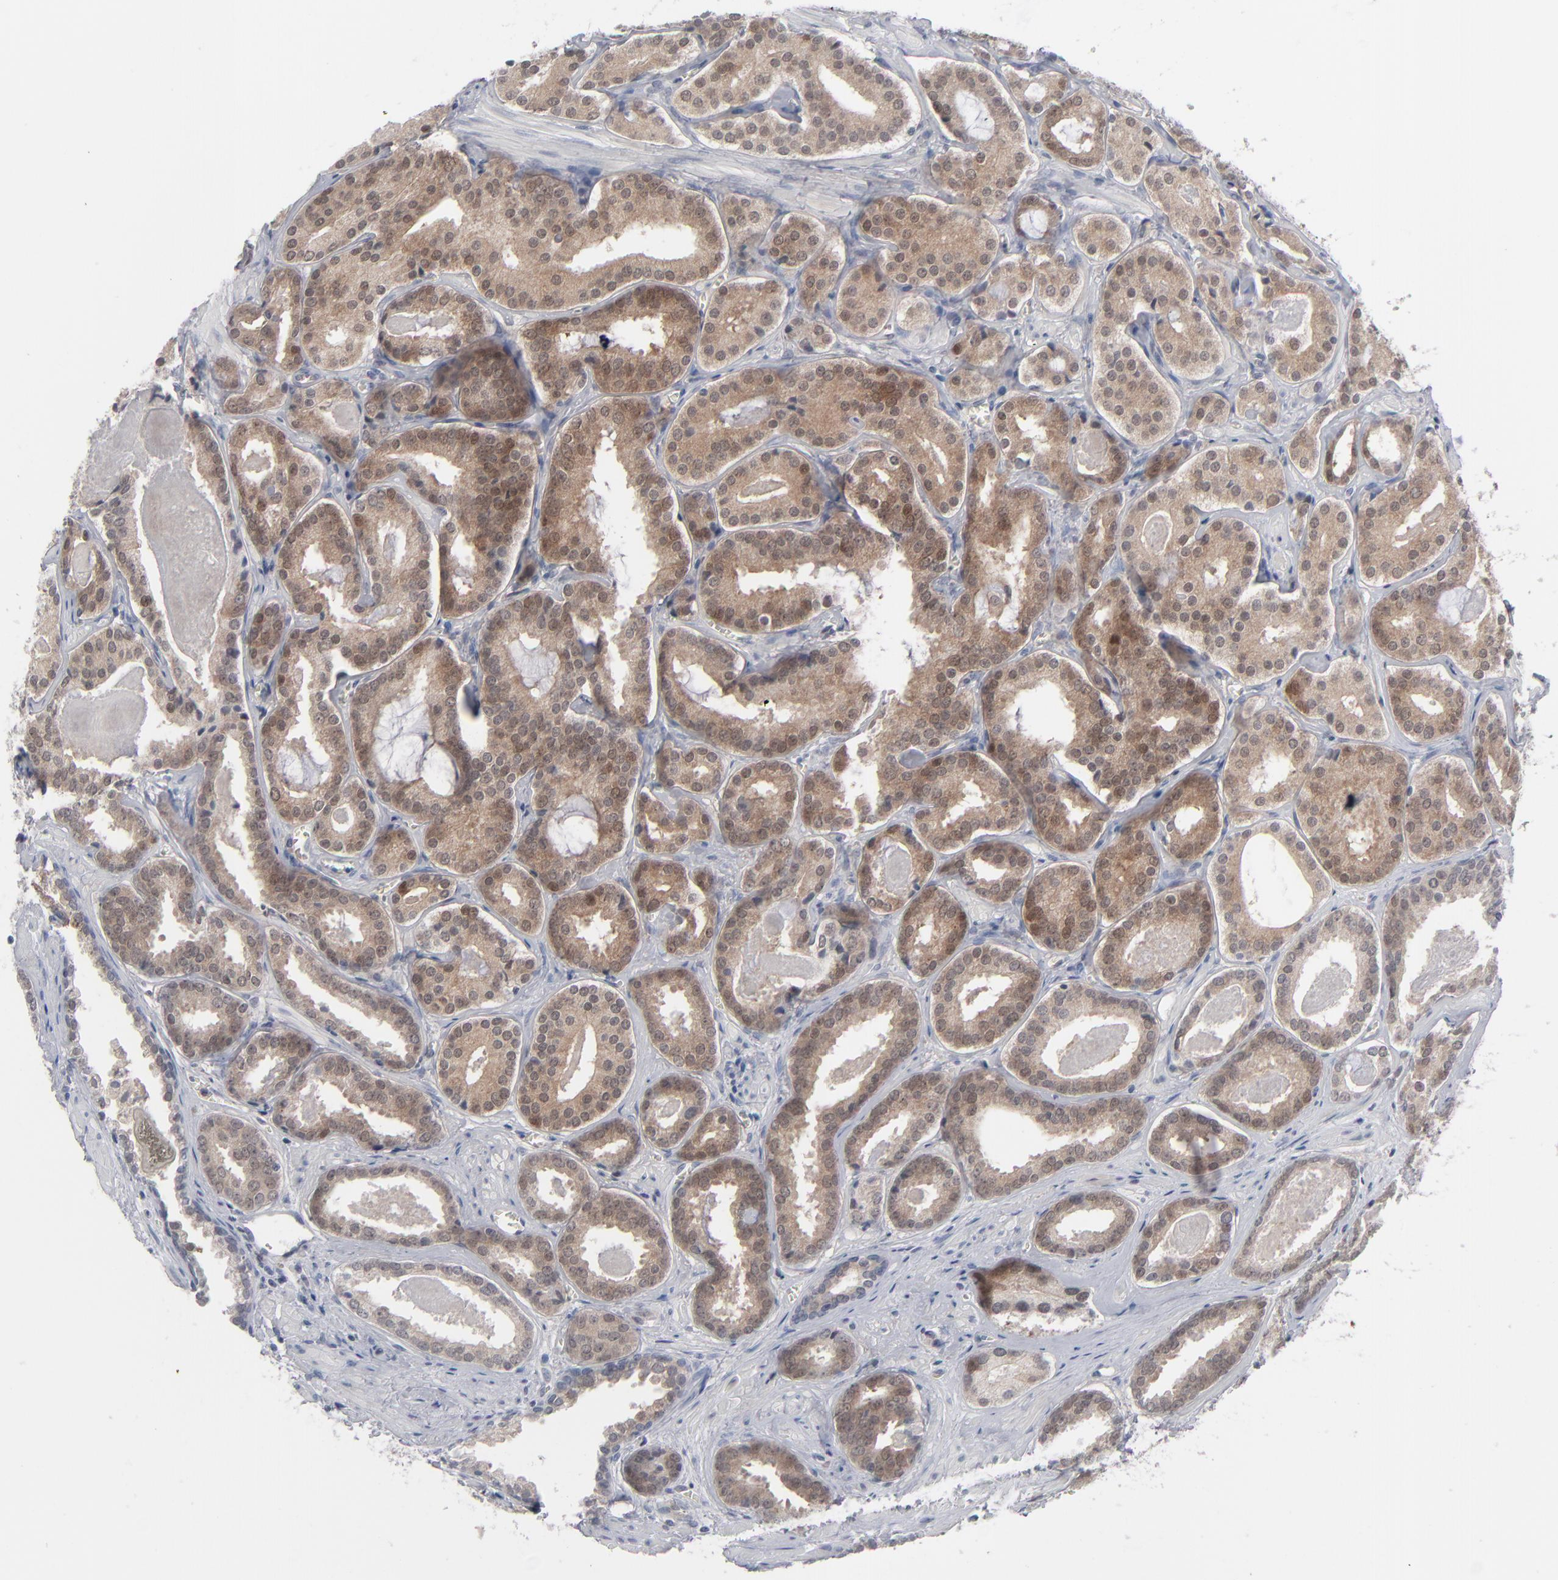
{"staining": {"intensity": "moderate", "quantity": ">75%", "location": "cytoplasmic/membranous"}, "tissue": "prostate cancer", "cell_type": "Tumor cells", "image_type": "cancer", "snomed": [{"axis": "morphology", "description": "Adenocarcinoma, Medium grade"}, {"axis": "topography", "description": "Prostate"}], "caption": "Moderate cytoplasmic/membranous staining is seen in approximately >75% of tumor cells in prostate adenocarcinoma (medium-grade).", "gene": "POF1B", "patient": {"sex": "male", "age": 64}}